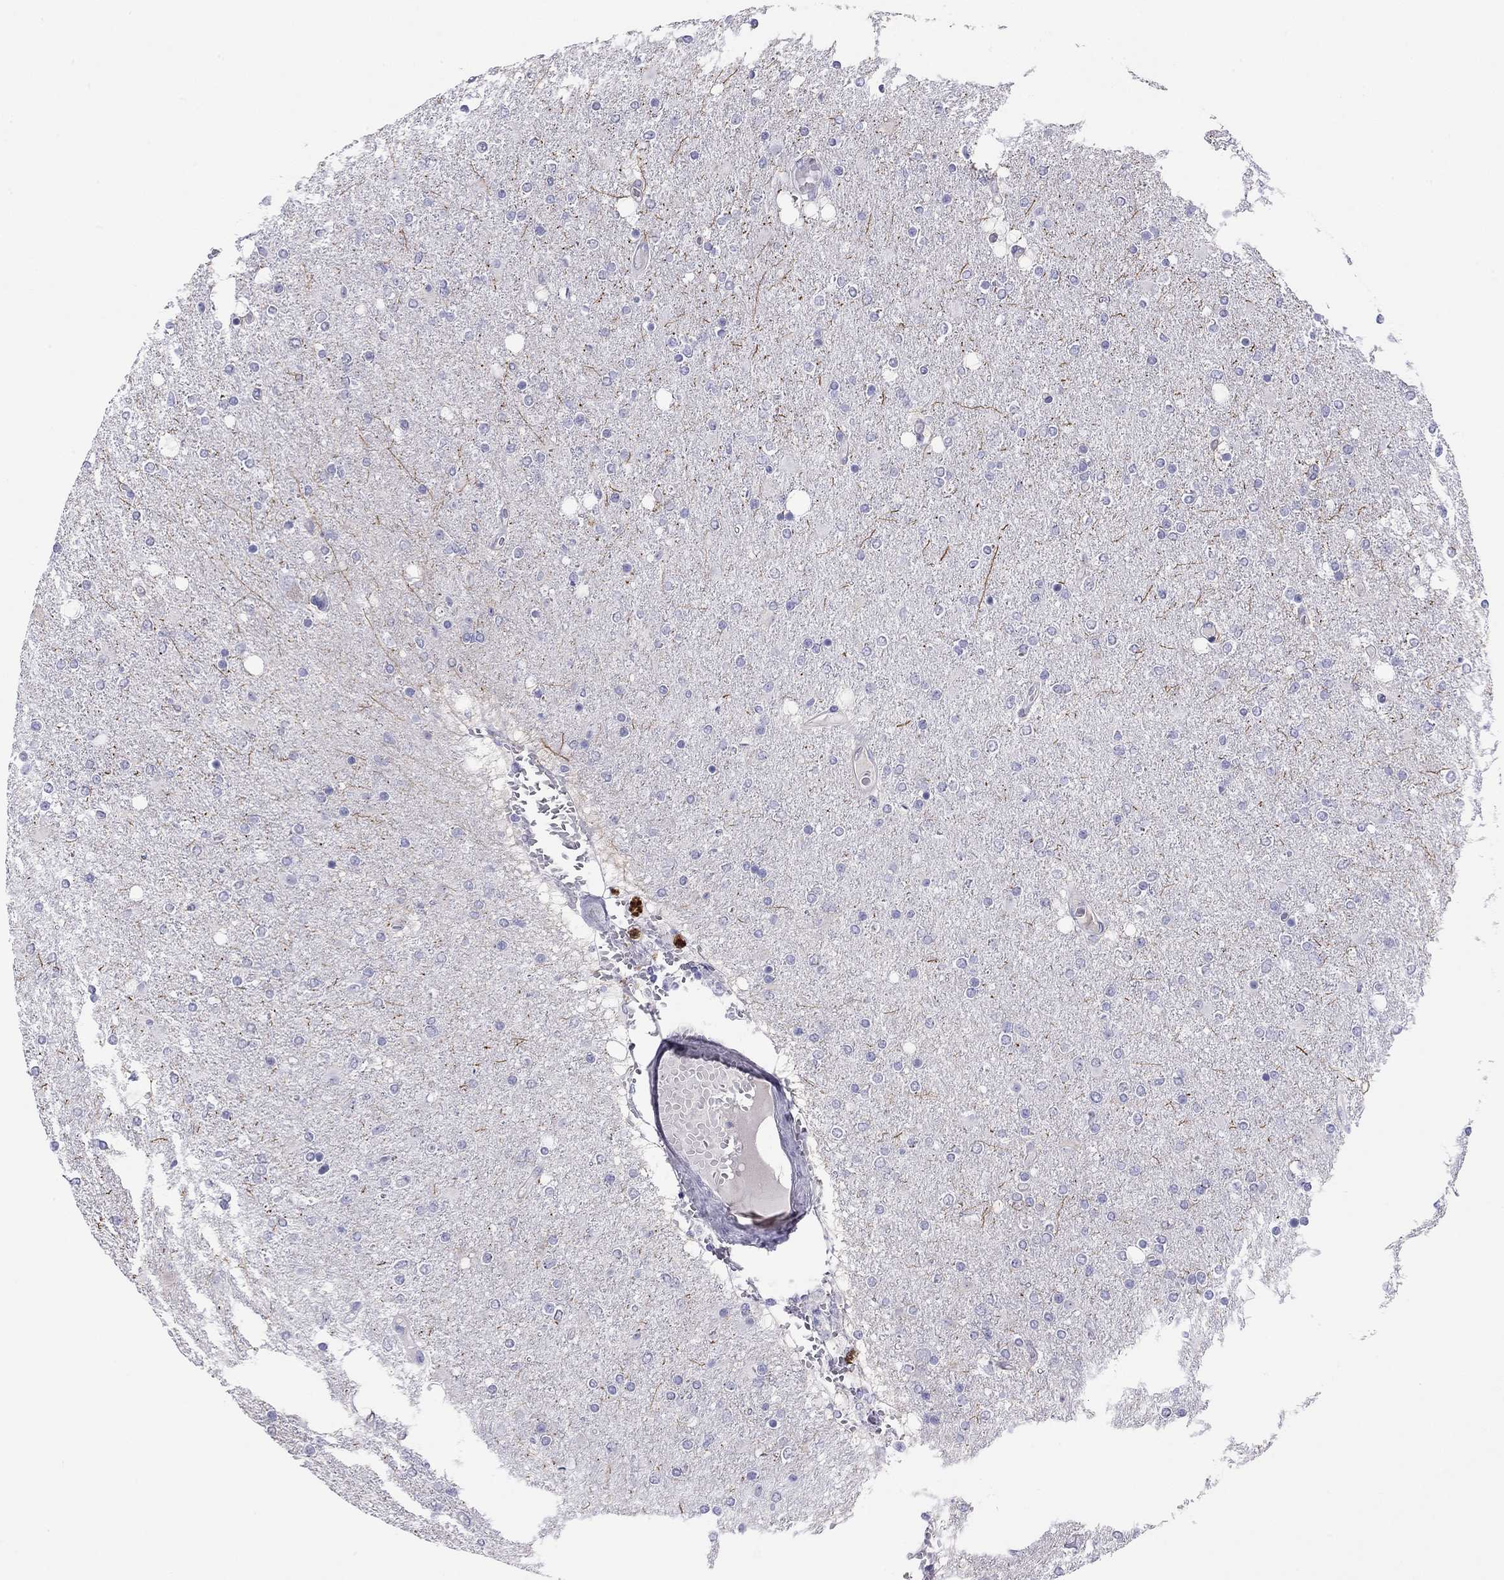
{"staining": {"intensity": "negative", "quantity": "none", "location": "none"}, "tissue": "glioma", "cell_type": "Tumor cells", "image_type": "cancer", "snomed": [{"axis": "morphology", "description": "Glioma, malignant, High grade"}, {"axis": "topography", "description": "Cerebral cortex"}], "caption": "A high-resolution histopathology image shows IHC staining of malignant glioma (high-grade), which demonstrates no significant expression in tumor cells.", "gene": "ODF4", "patient": {"sex": "male", "age": 70}}